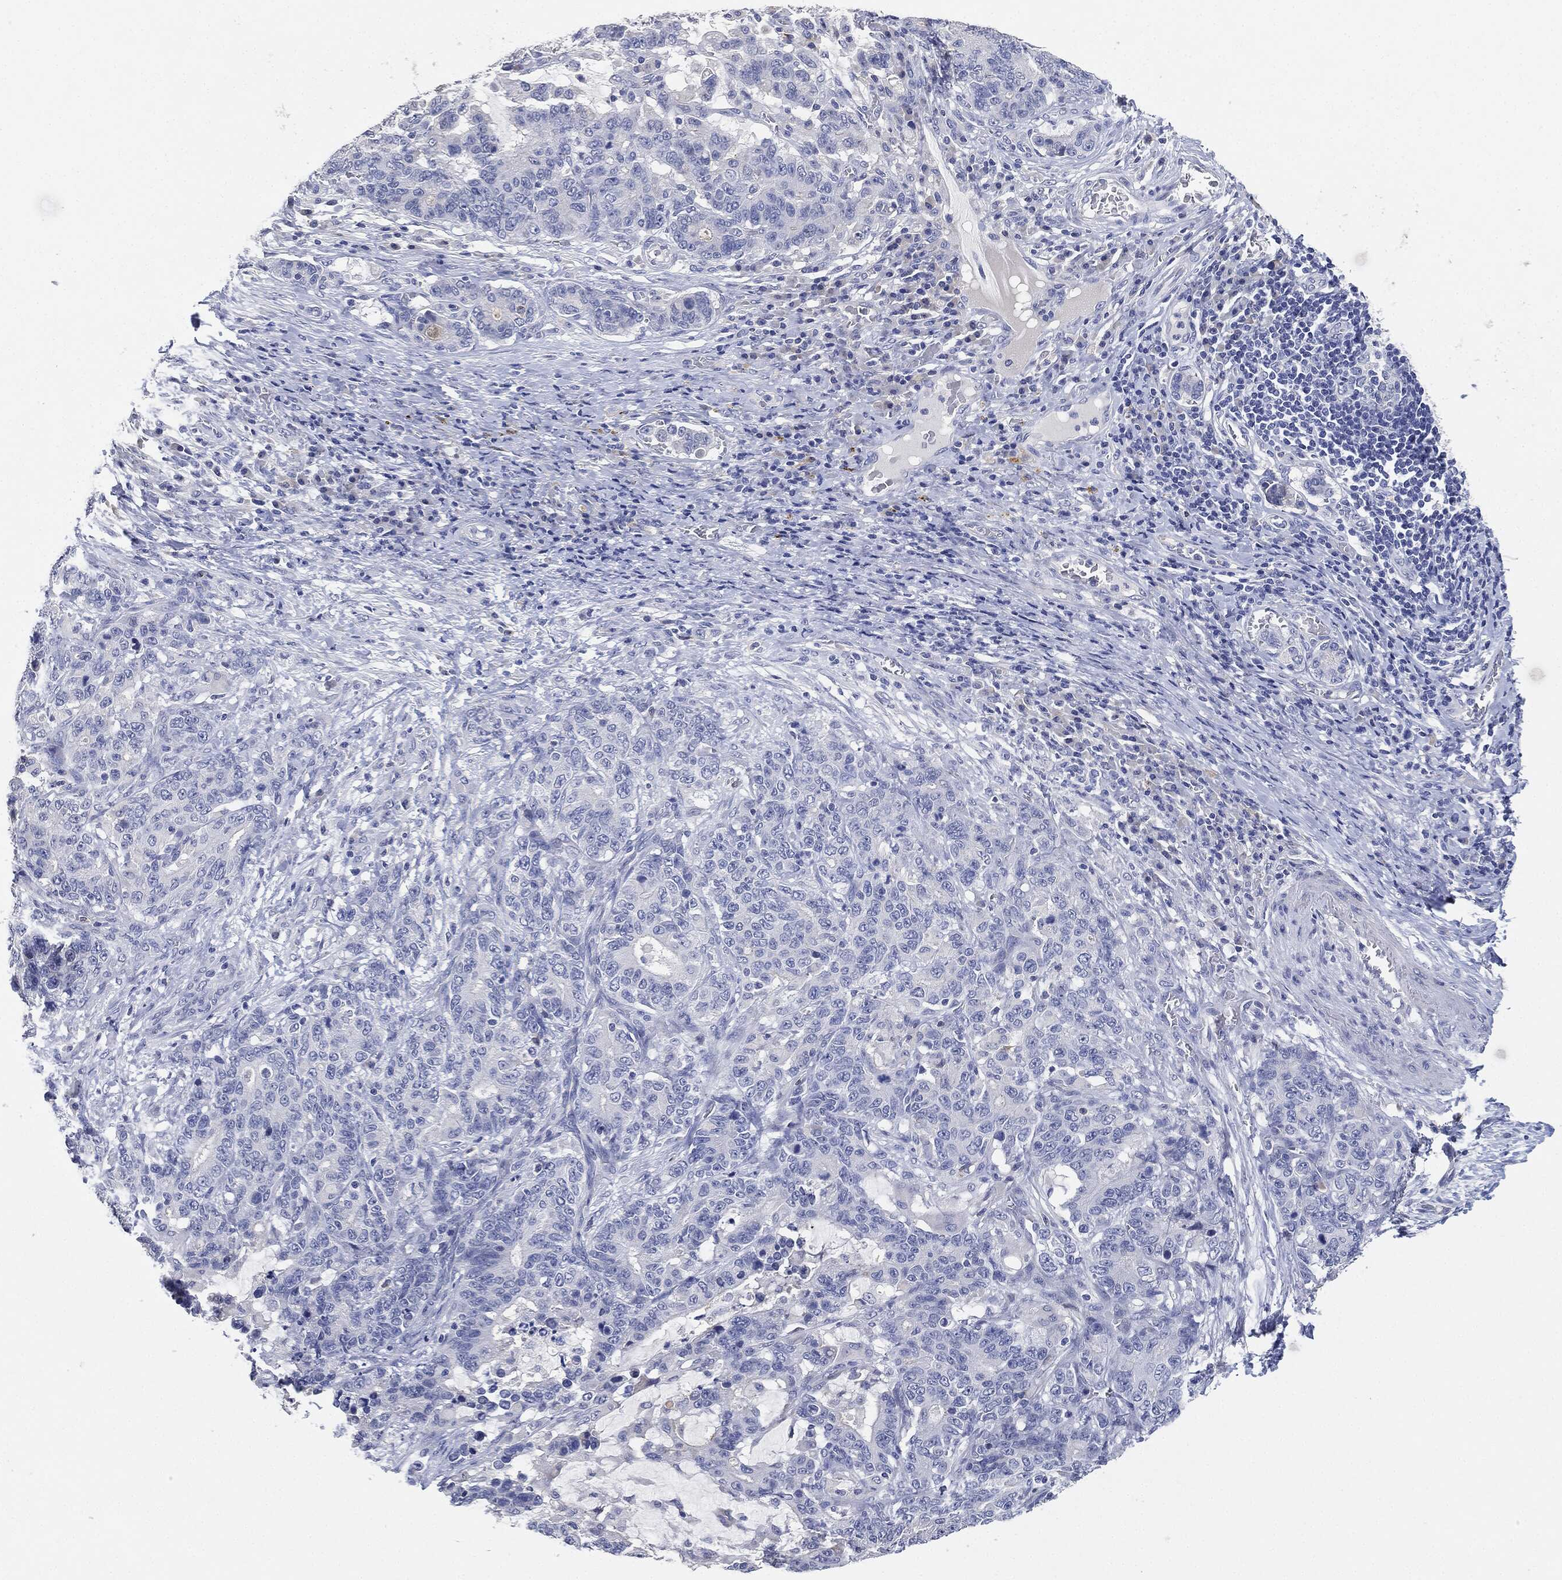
{"staining": {"intensity": "negative", "quantity": "none", "location": "none"}, "tissue": "stomach cancer", "cell_type": "Tumor cells", "image_type": "cancer", "snomed": [{"axis": "morphology", "description": "Normal tissue, NOS"}, {"axis": "morphology", "description": "Adenocarcinoma, NOS"}, {"axis": "topography", "description": "Stomach"}], "caption": "Adenocarcinoma (stomach) was stained to show a protein in brown. There is no significant positivity in tumor cells. (Brightfield microscopy of DAB immunohistochemistry (IHC) at high magnification).", "gene": "NTRK1", "patient": {"sex": "female", "age": 64}}